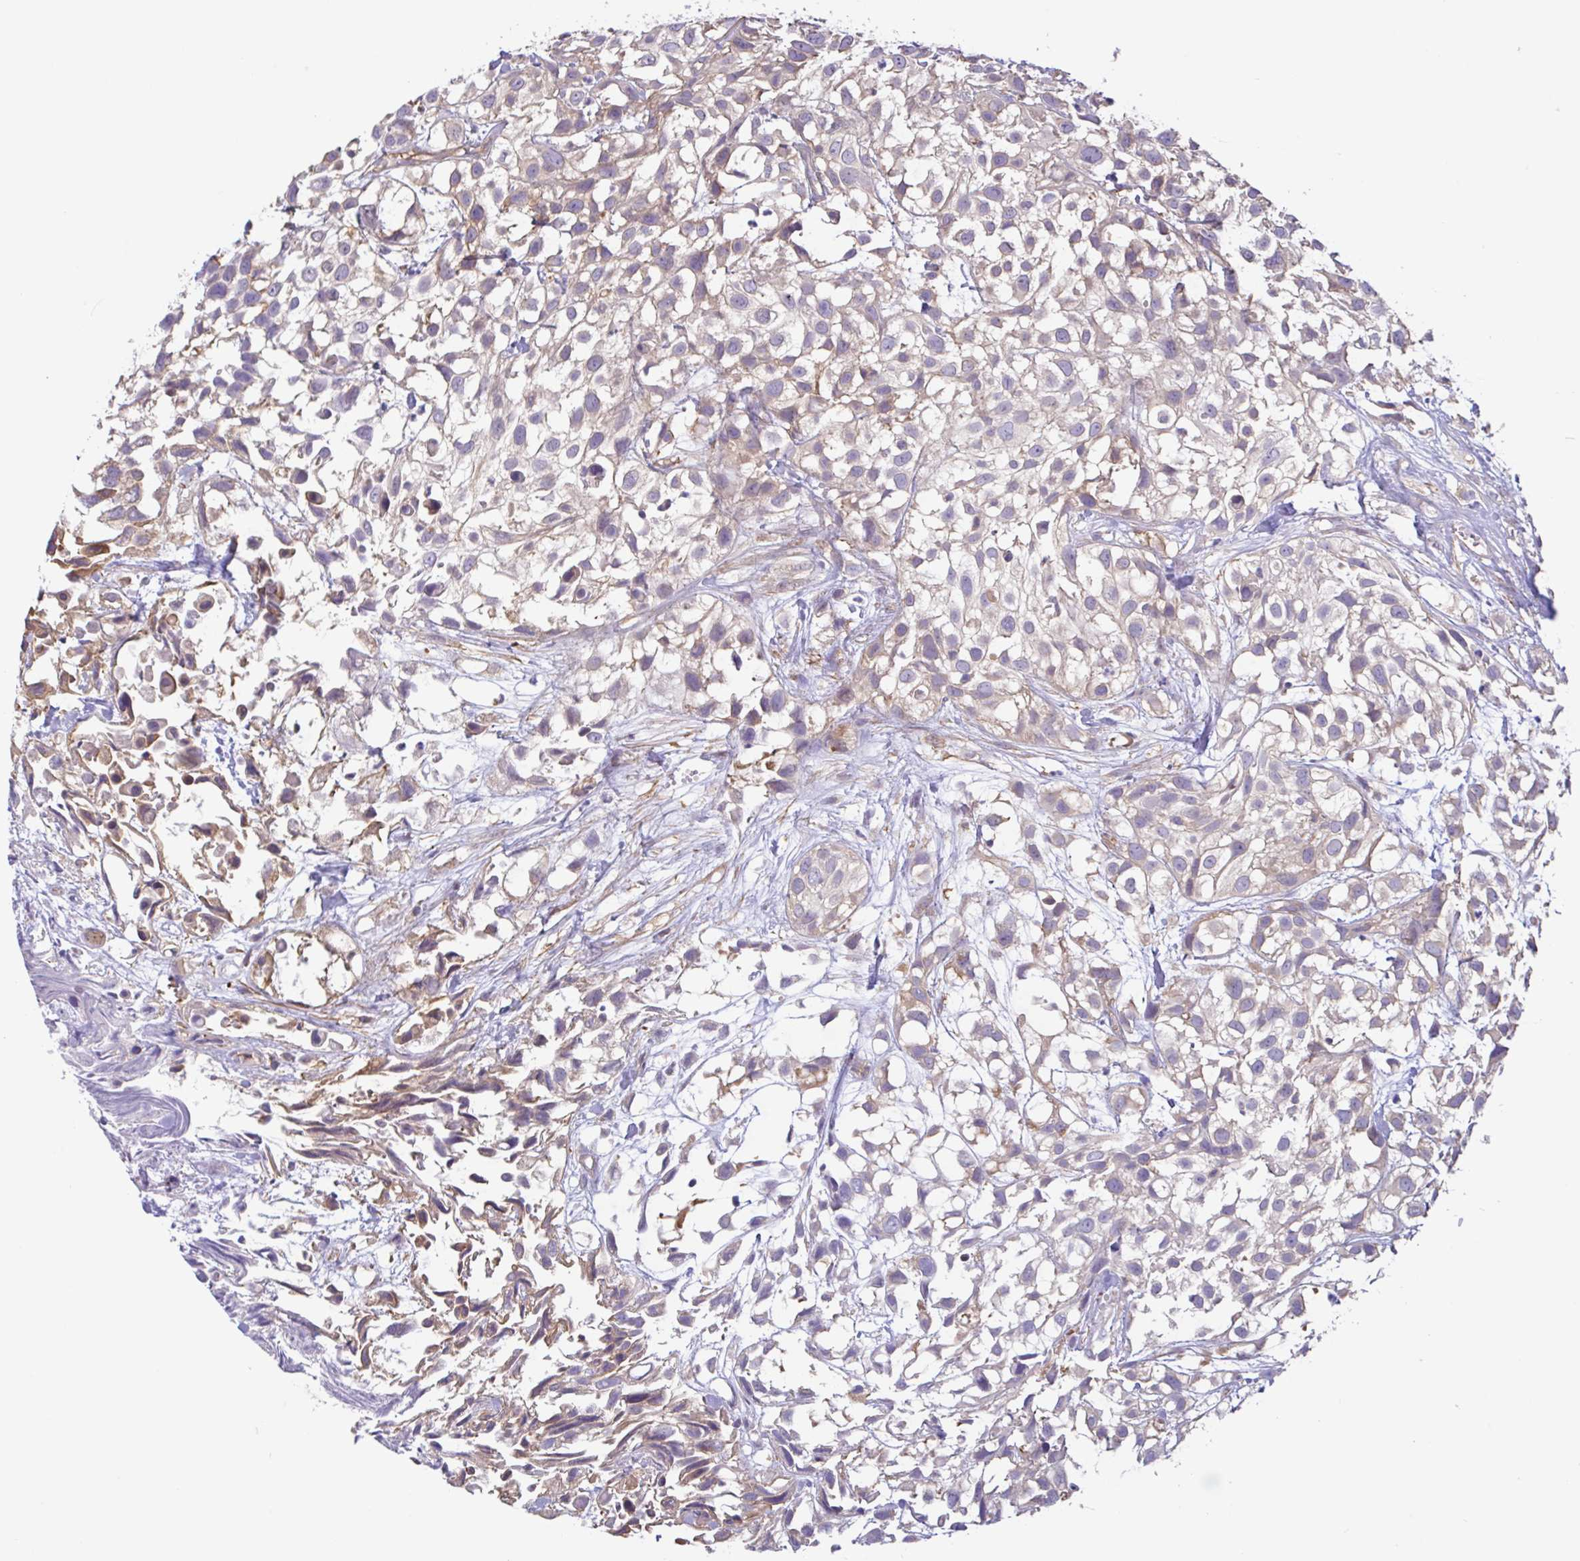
{"staining": {"intensity": "weak", "quantity": "25%-75%", "location": "cytoplasmic/membranous"}, "tissue": "urothelial cancer", "cell_type": "Tumor cells", "image_type": "cancer", "snomed": [{"axis": "morphology", "description": "Urothelial carcinoma, High grade"}, {"axis": "topography", "description": "Urinary bladder"}], "caption": "An image of human urothelial carcinoma (high-grade) stained for a protein reveals weak cytoplasmic/membranous brown staining in tumor cells. The protein of interest is stained brown, and the nuclei are stained in blue (DAB IHC with brightfield microscopy, high magnification).", "gene": "PLCD4", "patient": {"sex": "male", "age": 56}}